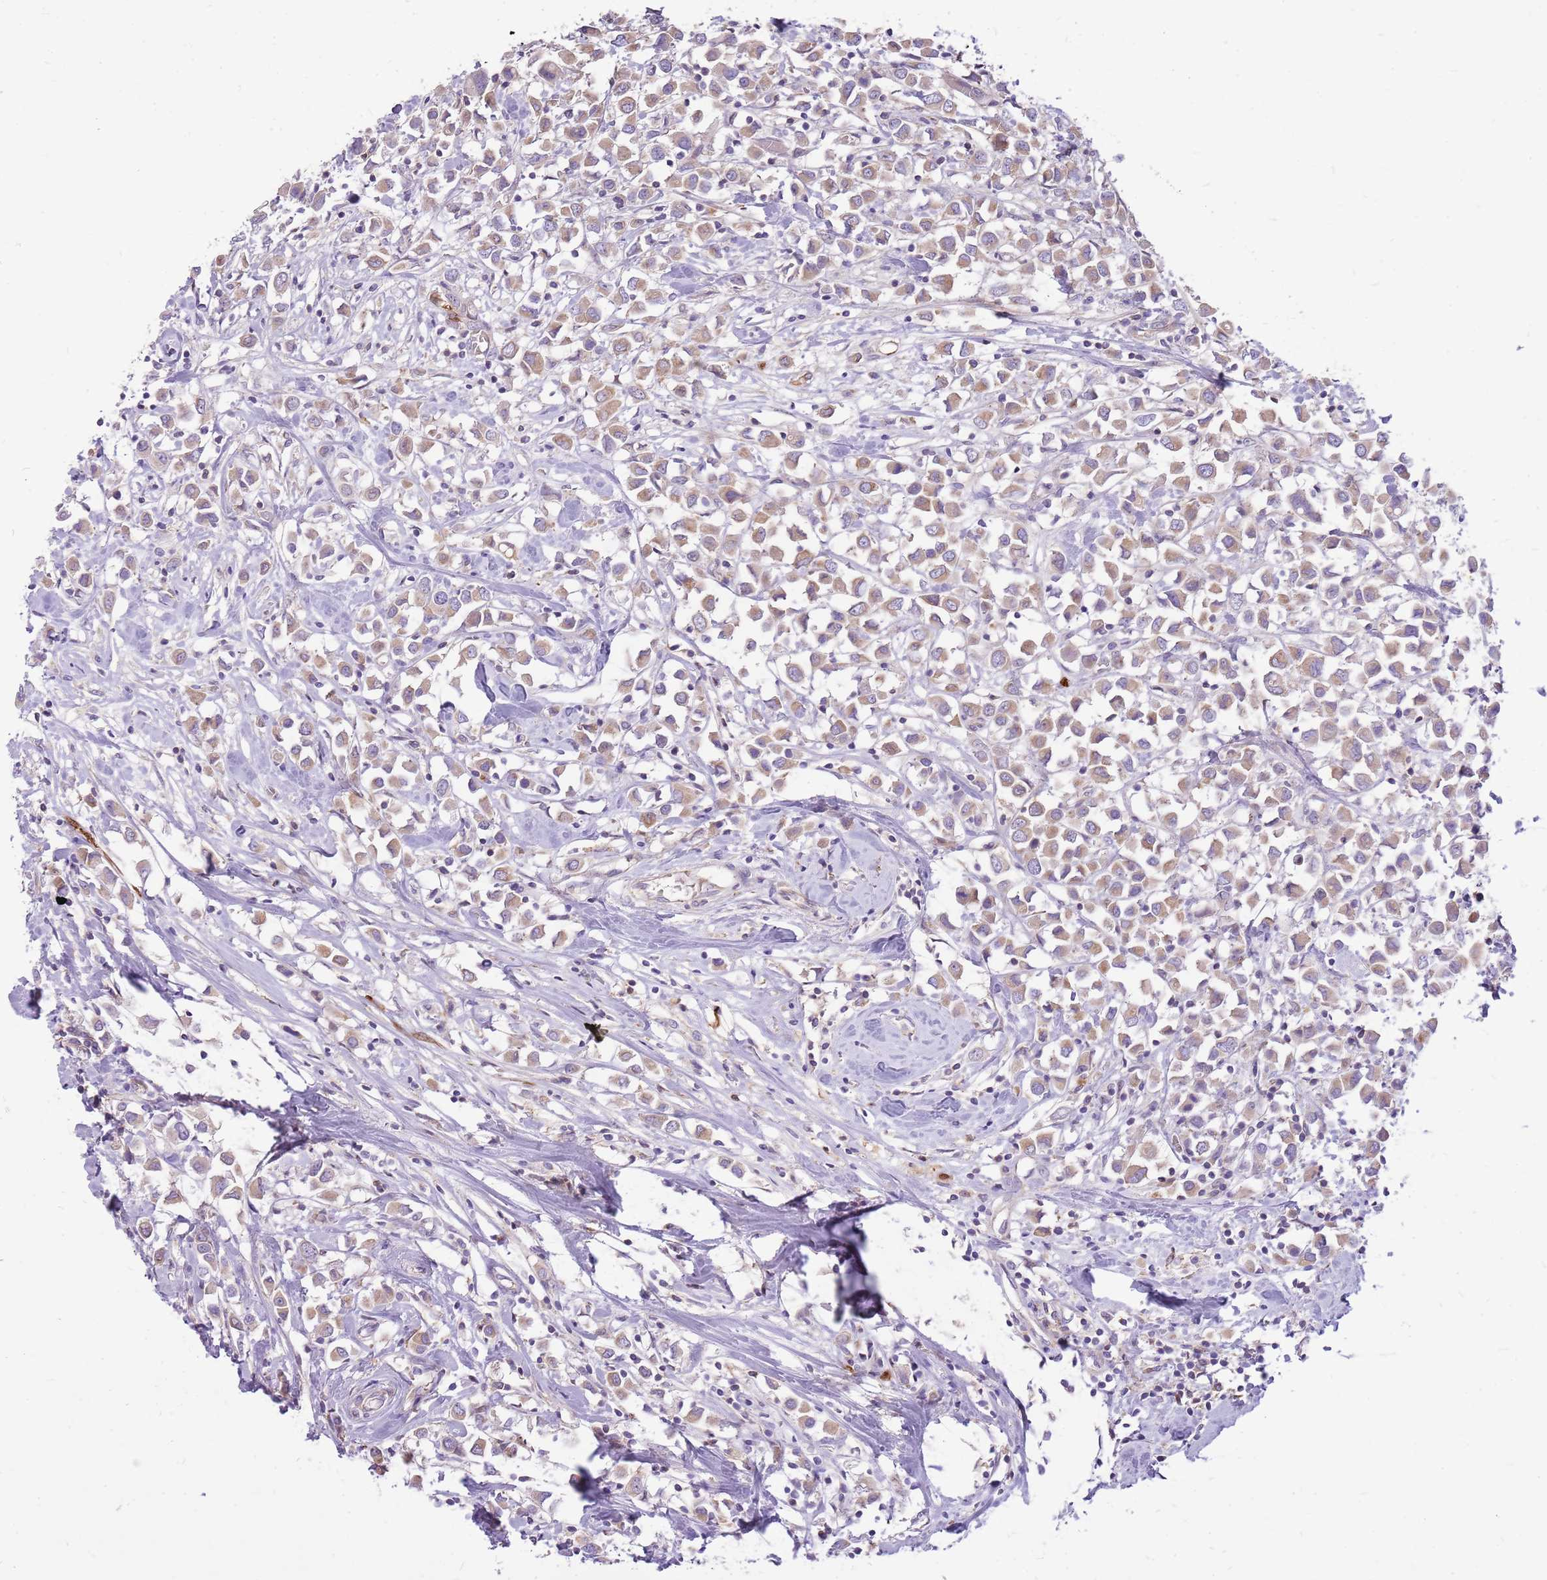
{"staining": {"intensity": "weak", "quantity": ">75%", "location": "cytoplasmic/membranous"}, "tissue": "breast cancer", "cell_type": "Tumor cells", "image_type": "cancer", "snomed": [{"axis": "morphology", "description": "Duct carcinoma"}, {"axis": "topography", "description": "Breast"}], "caption": "Protein analysis of intraductal carcinoma (breast) tissue demonstrates weak cytoplasmic/membranous staining in about >75% of tumor cells.", "gene": "WDR90", "patient": {"sex": "female", "age": 61}}